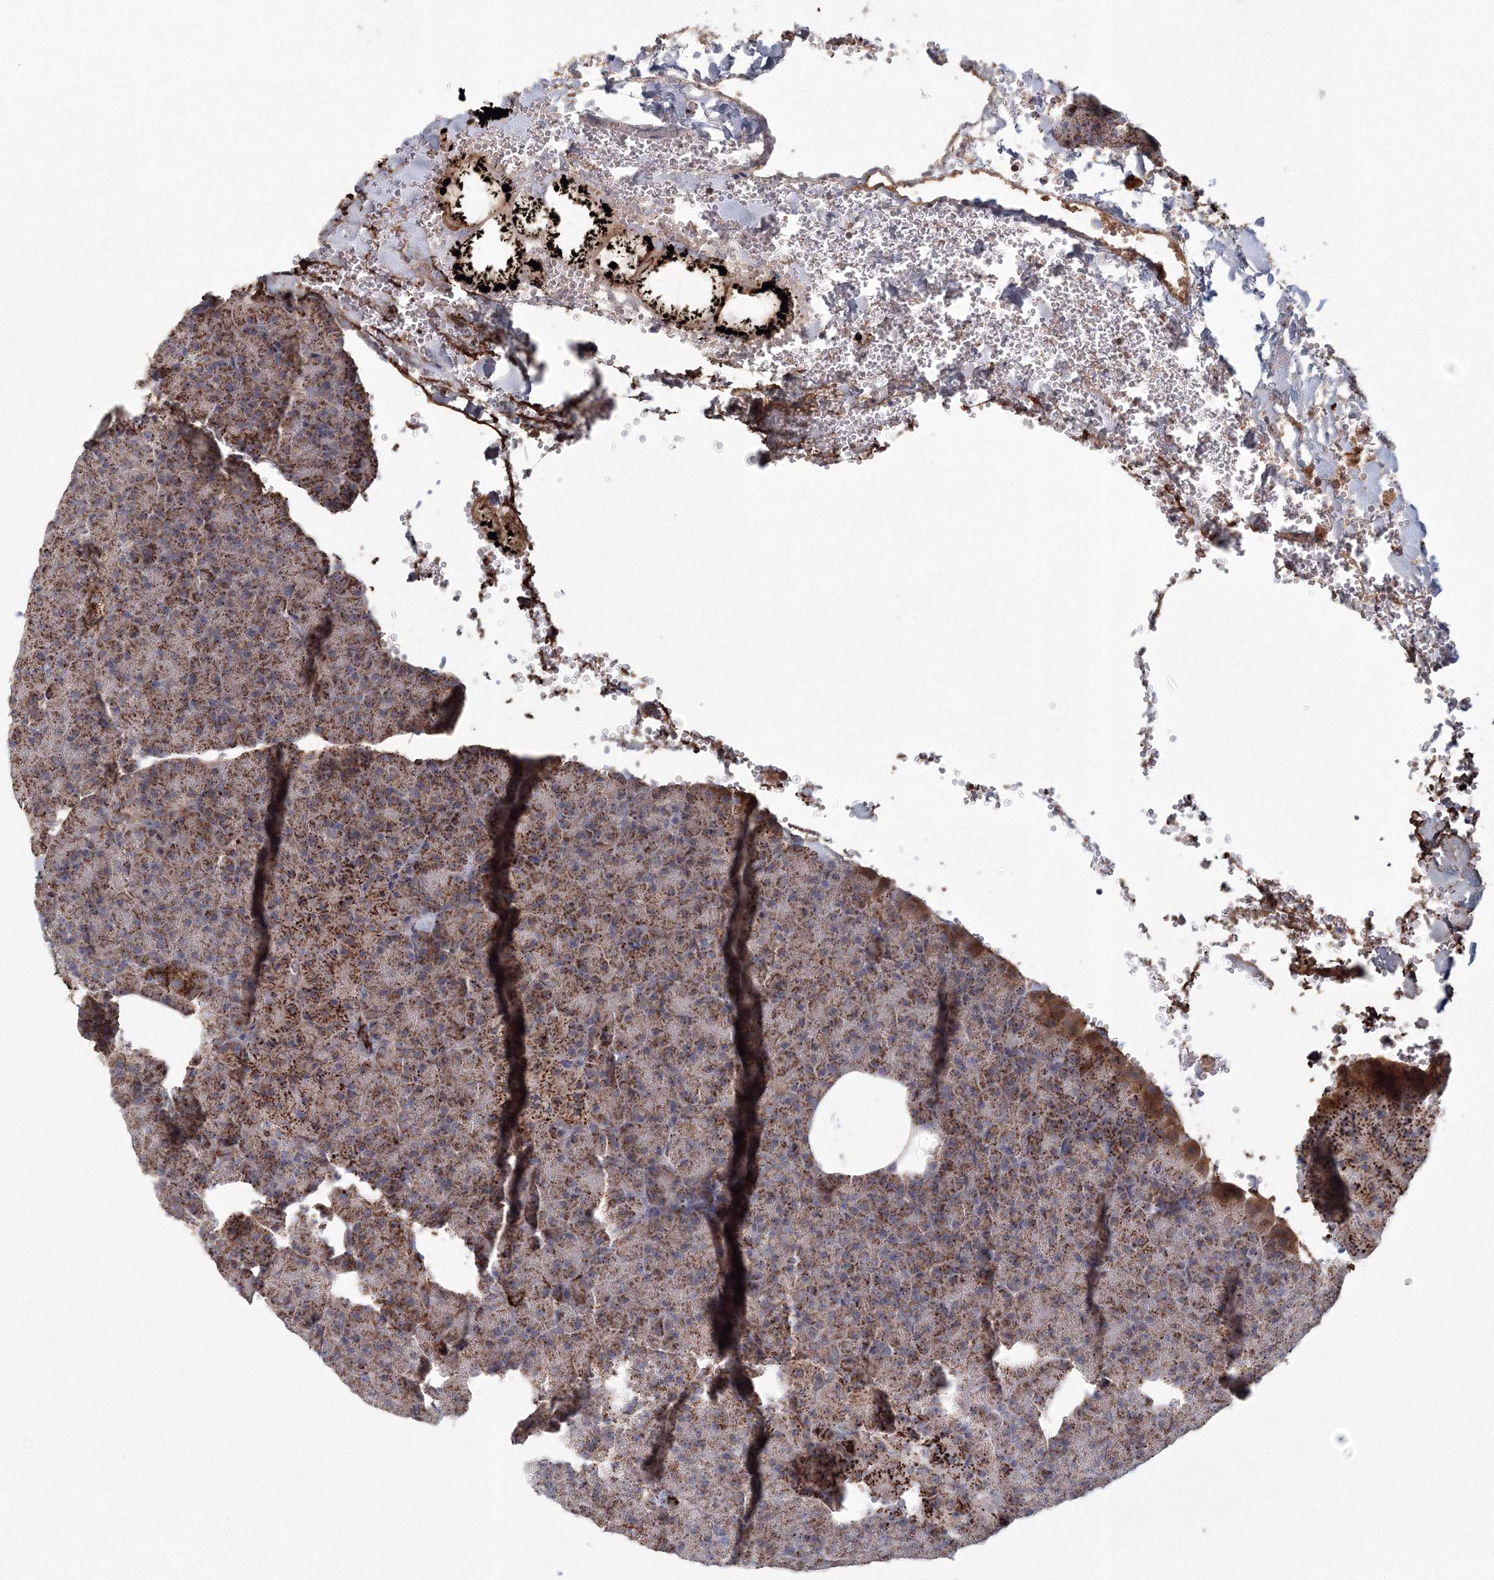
{"staining": {"intensity": "strong", "quantity": ">75%", "location": "cytoplasmic/membranous"}, "tissue": "pancreas", "cell_type": "Exocrine glandular cells", "image_type": "normal", "snomed": [{"axis": "morphology", "description": "Normal tissue, NOS"}, {"axis": "morphology", "description": "Carcinoid, malignant, NOS"}, {"axis": "topography", "description": "Pancreas"}], "caption": "Immunohistochemical staining of normal human pancreas displays >75% levels of strong cytoplasmic/membranous protein positivity in about >75% of exocrine glandular cells. The protein of interest is shown in brown color, while the nuclei are stained blue.", "gene": "GRPEL1", "patient": {"sex": "female", "age": 35}}